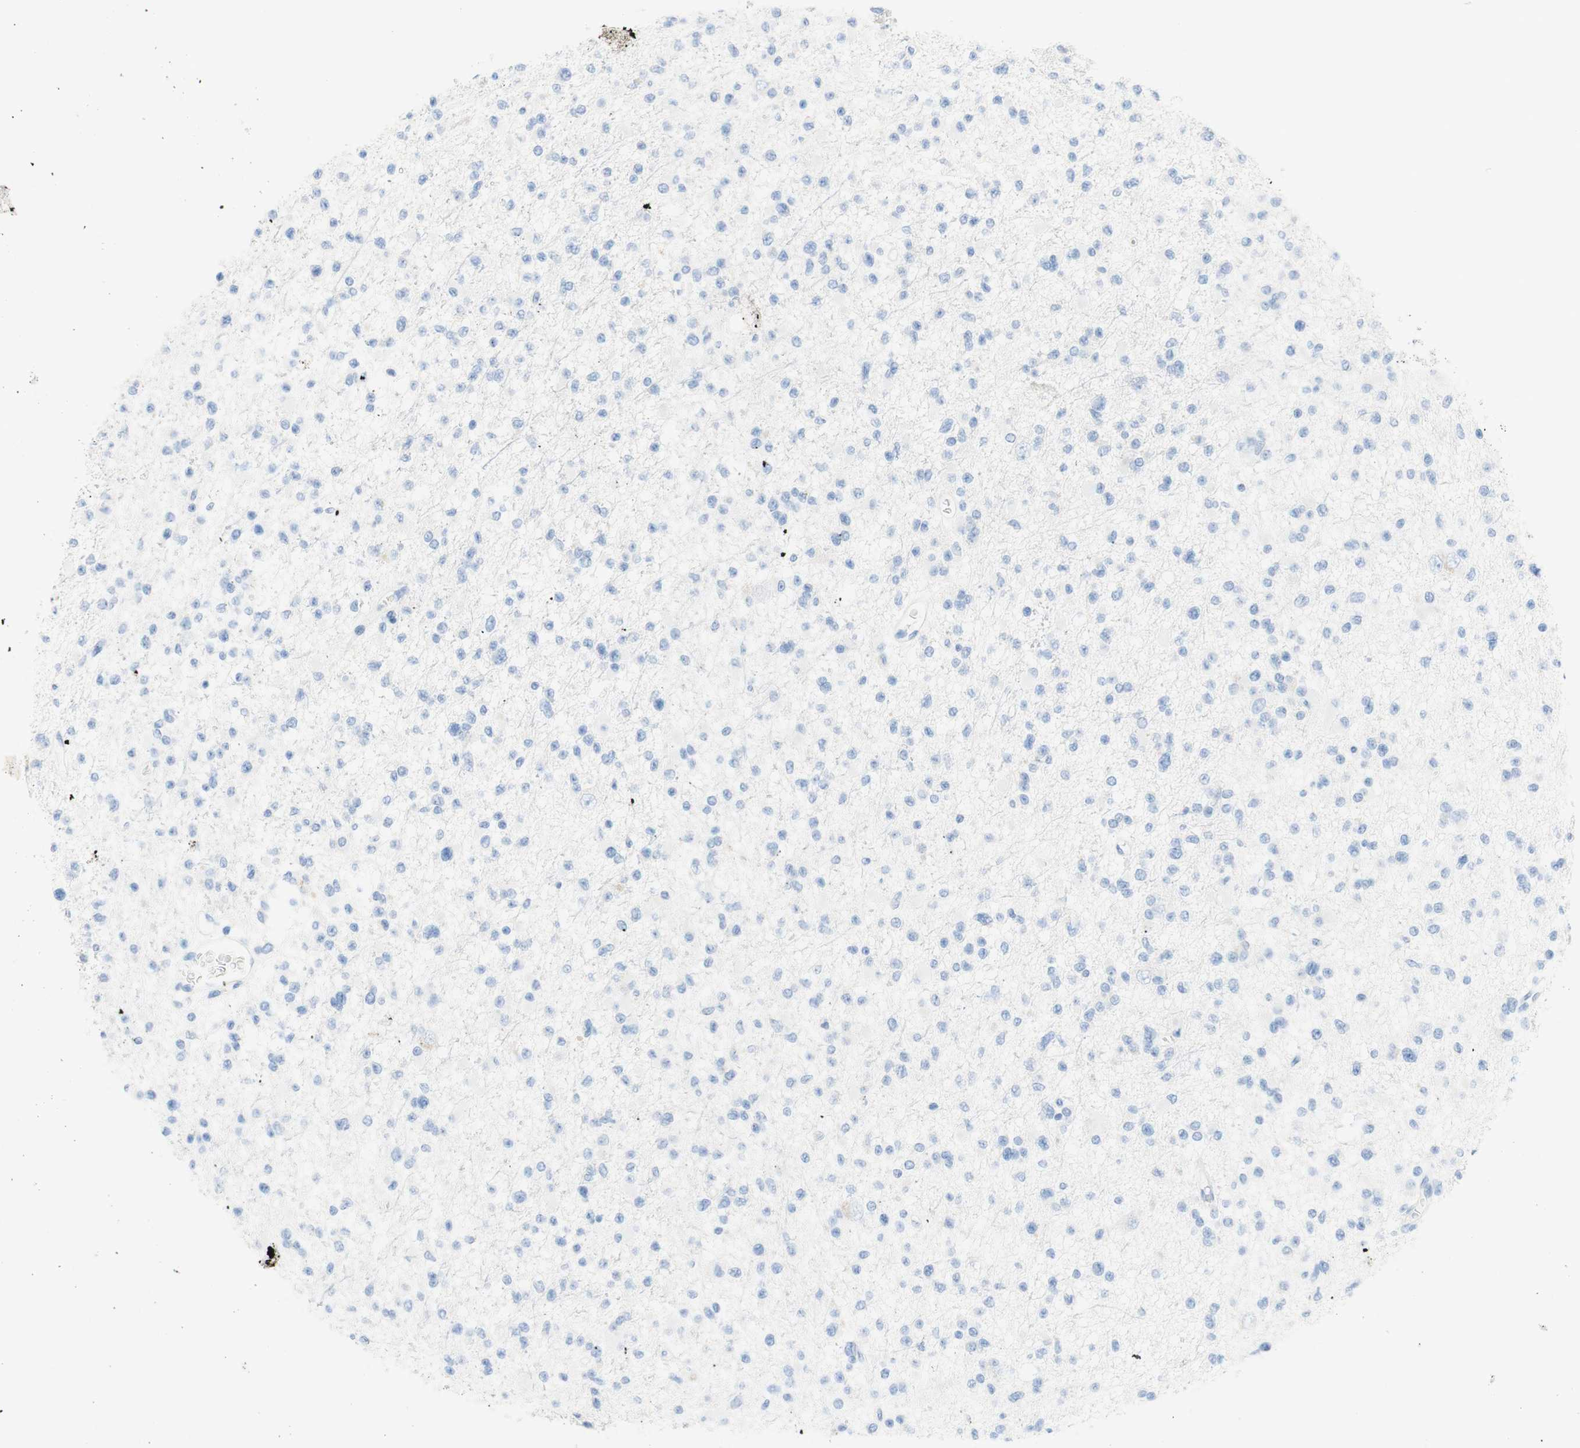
{"staining": {"intensity": "negative", "quantity": "none", "location": "none"}, "tissue": "glioma", "cell_type": "Tumor cells", "image_type": "cancer", "snomed": [{"axis": "morphology", "description": "Glioma, malignant, Low grade"}, {"axis": "topography", "description": "Brain"}], "caption": "Photomicrograph shows no protein staining in tumor cells of low-grade glioma (malignant) tissue.", "gene": "CEACAM1", "patient": {"sex": "female", "age": 22}}